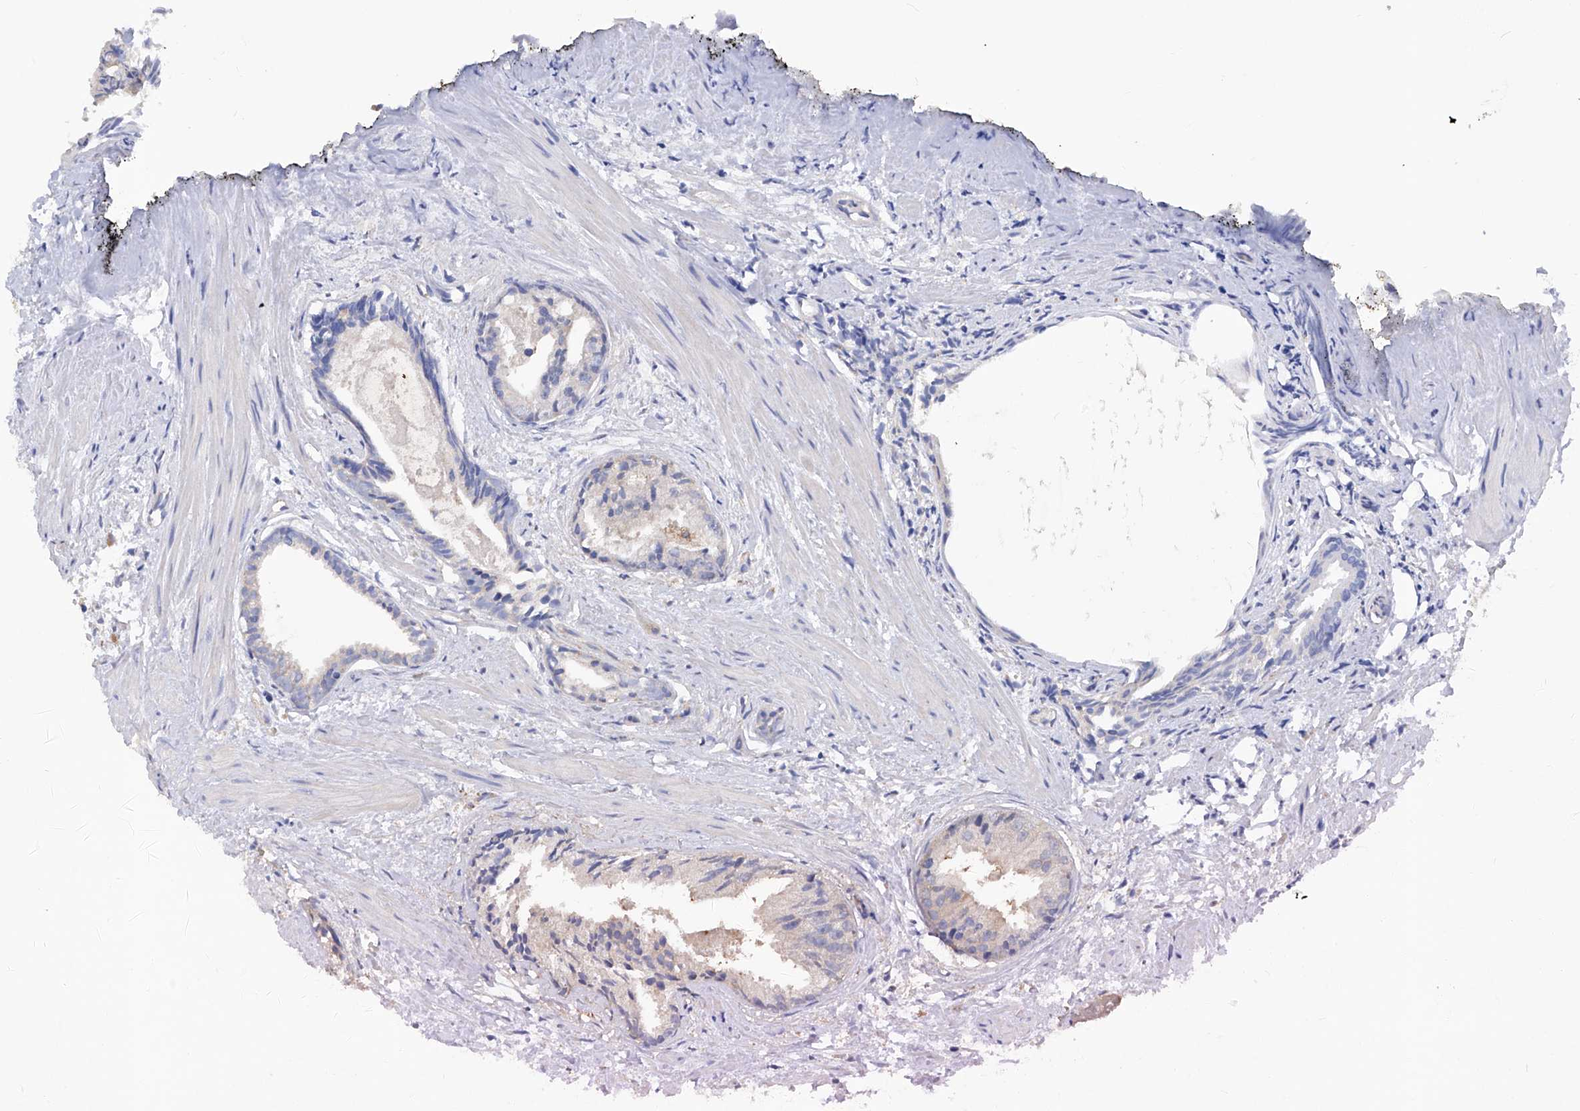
{"staining": {"intensity": "negative", "quantity": "none", "location": "none"}, "tissue": "prostate cancer", "cell_type": "Tumor cells", "image_type": "cancer", "snomed": [{"axis": "morphology", "description": "Adenocarcinoma, Low grade"}, {"axis": "topography", "description": "Prostate"}], "caption": "The immunohistochemistry (IHC) histopathology image has no significant staining in tumor cells of prostate cancer tissue. The staining was performed using DAB to visualize the protein expression in brown, while the nuclei were stained in blue with hematoxylin (Magnification: 20x).", "gene": "SPATA20", "patient": {"sex": "male", "age": 88}}